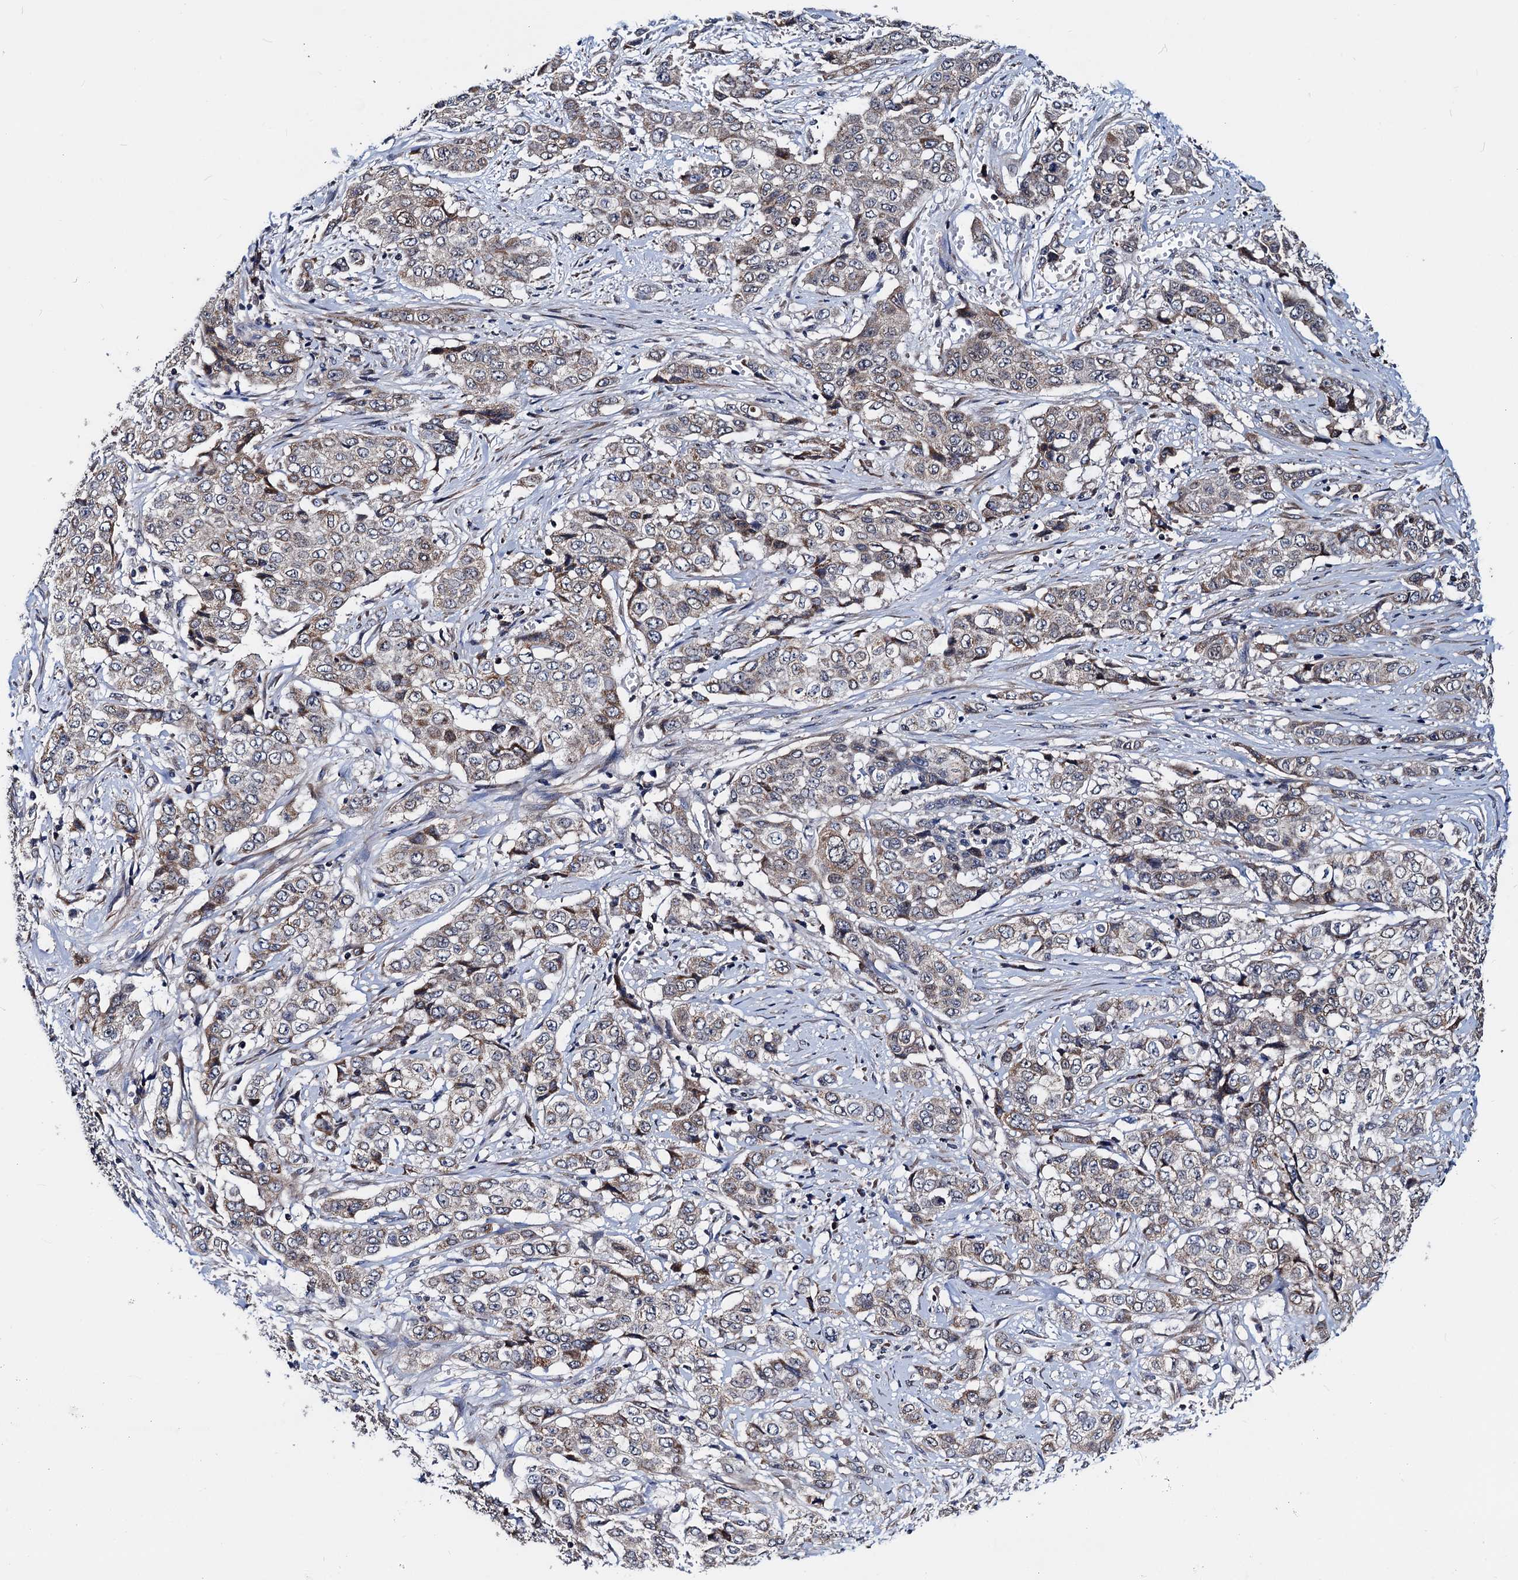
{"staining": {"intensity": "weak", "quantity": "25%-75%", "location": "cytoplasmic/membranous"}, "tissue": "stomach cancer", "cell_type": "Tumor cells", "image_type": "cancer", "snomed": [{"axis": "morphology", "description": "Adenocarcinoma, NOS"}, {"axis": "topography", "description": "Stomach, upper"}], "caption": "This micrograph exhibits immunohistochemistry (IHC) staining of human adenocarcinoma (stomach), with low weak cytoplasmic/membranous expression in about 25%-75% of tumor cells.", "gene": "COA4", "patient": {"sex": "male", "age": 62}}